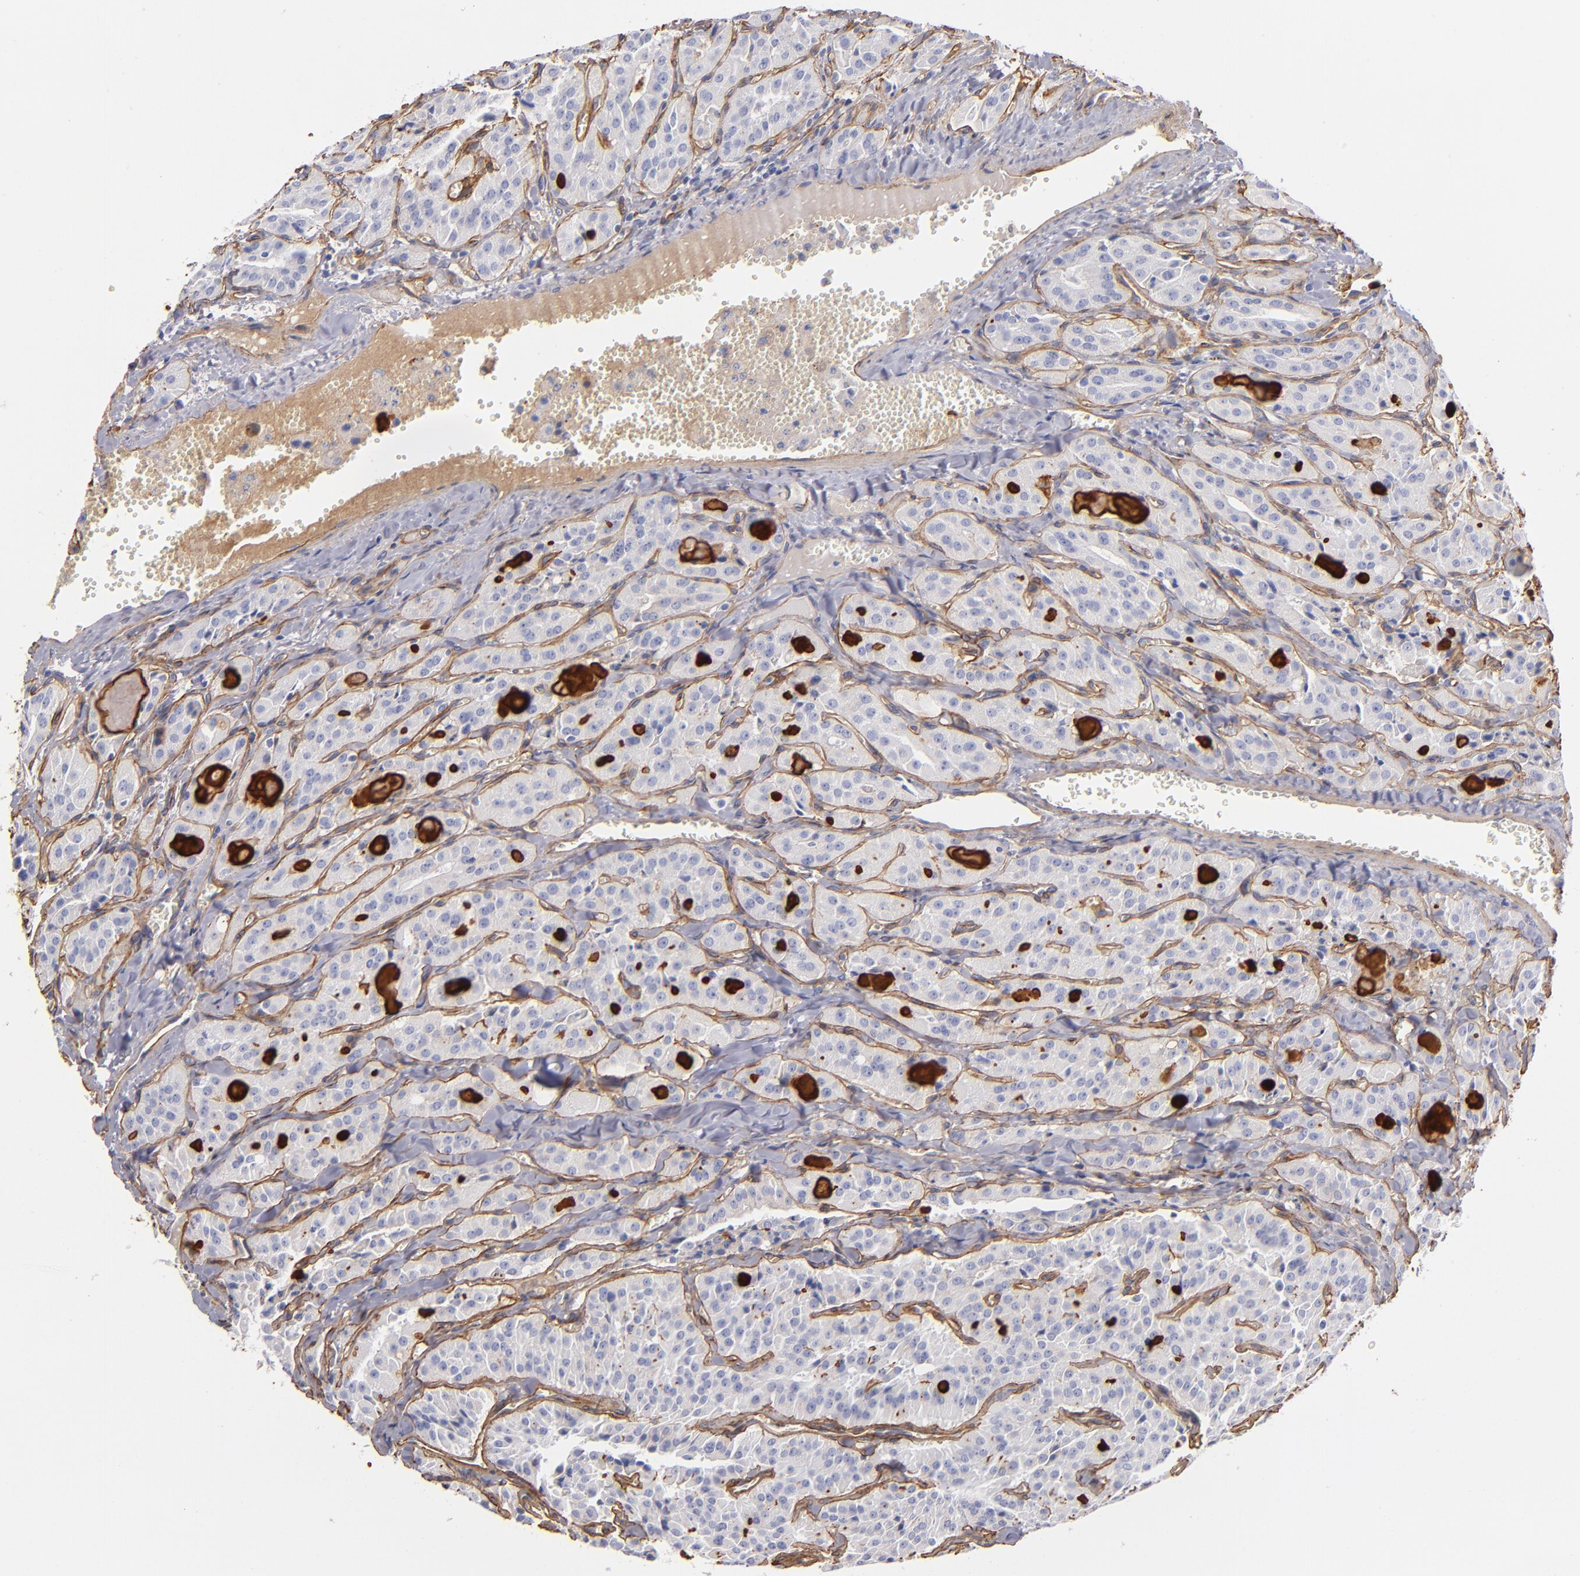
{"staining": {"intensity": "weak", "quantity": "<25%", "location": "cytoplasmic/membranous"}, "tissue": "thyroid cancer", "cell_type": "Tumor cells", "image_type": "cancer", "snomed": [{"axis": "morphology", "description": "Carcinoma, NOS"}, {"axis": "topography", "description": "Thyroid gland"}], "caption": "IHC of thyroid cancer (carcinoma) displays no staining in tumor cells.", "gene": "LAMC1", "patient": {"sex": "male", "age": 76}}